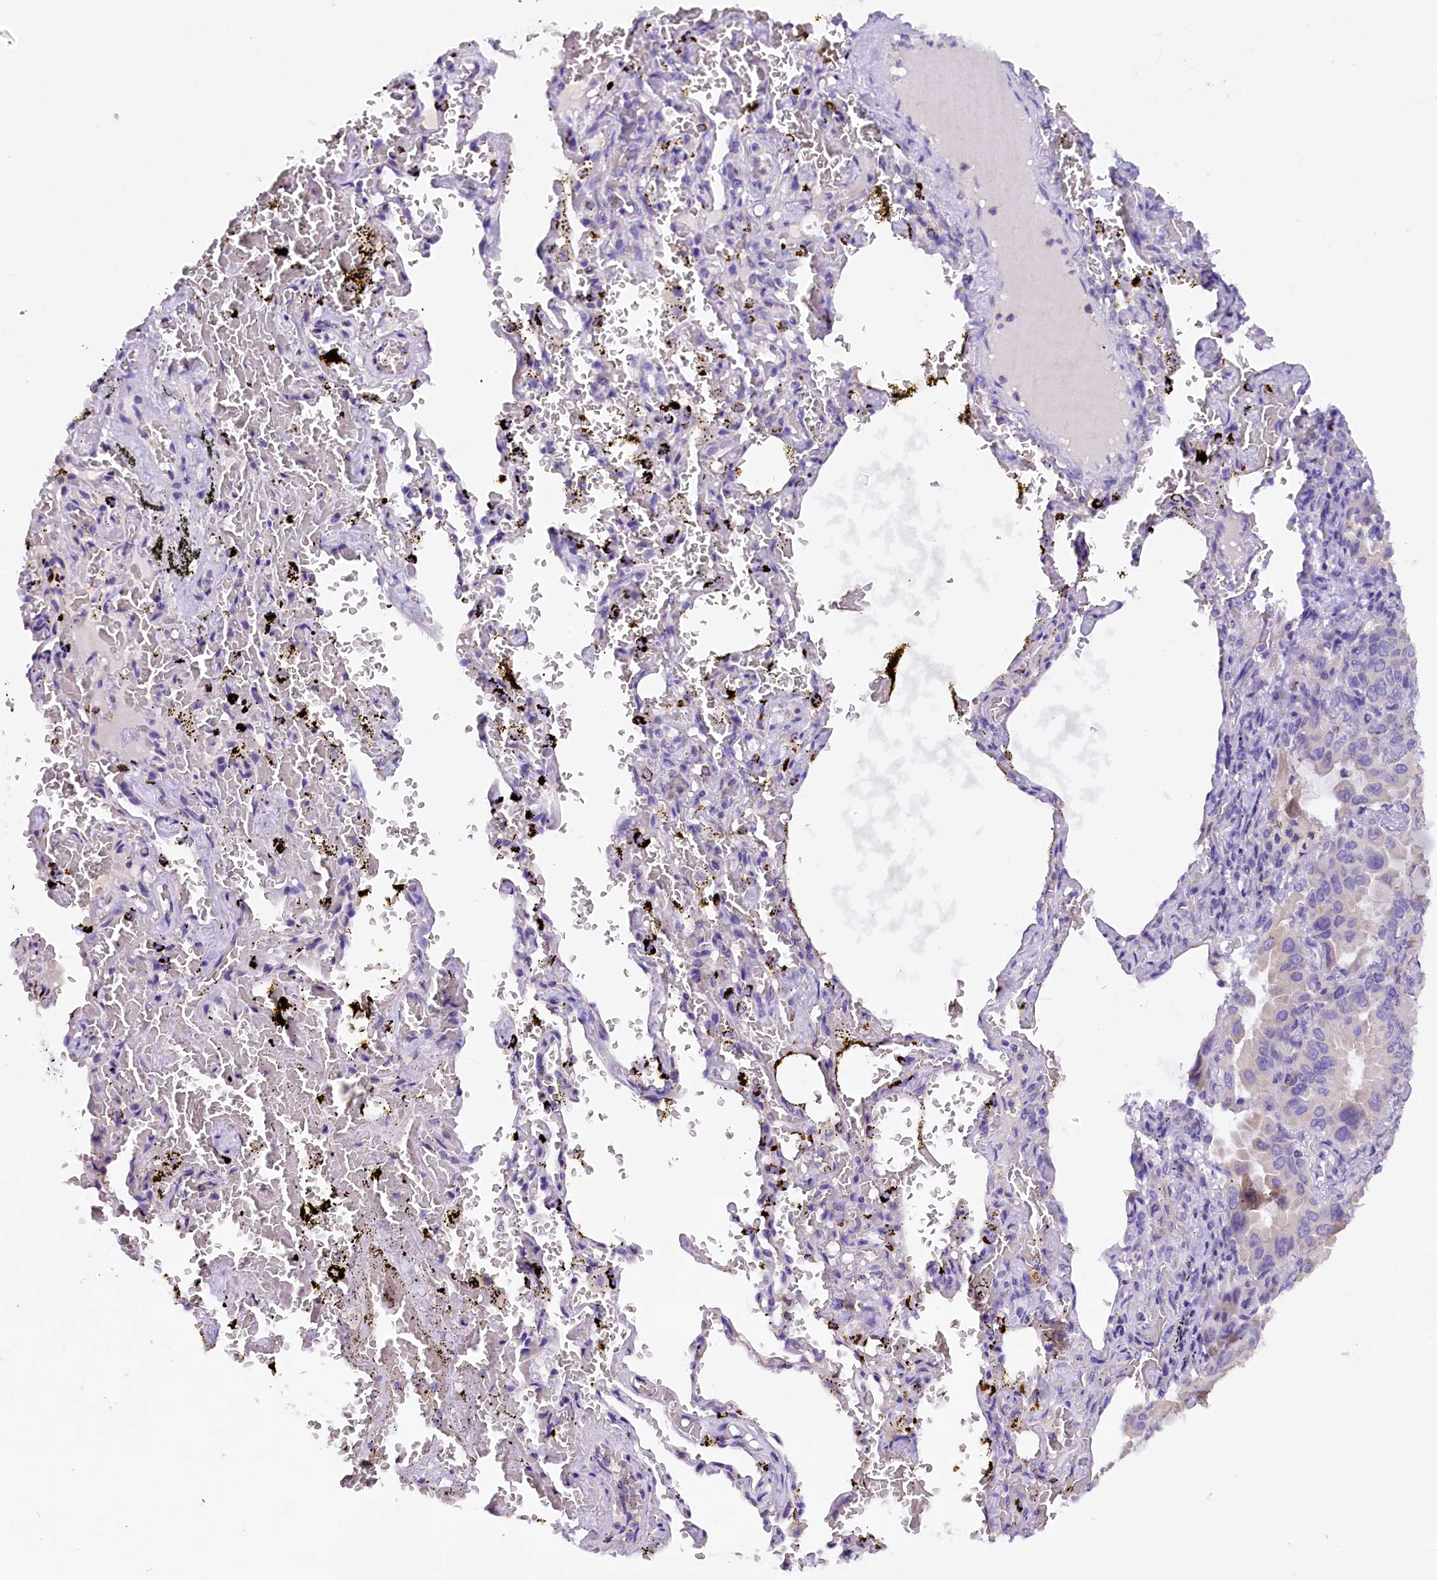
{"staining": {"intensity": "negative", "quantity": "none", "location": "none"}, "tissue": "lung cancer", "cell_type": "Tumor cells", "image_type": "cancer", "snomed": [{"axis": "morphology", "description": "Adenocarcinoma, NOS"}, {"axis": "topography", "description": "Lung"}], "caption": "Tumor cells are negative for brown protein staining in lung cancer (adenocarcinoma).", "gene": "AP3B2", "patient": {"sex": "male", "age": 64}}